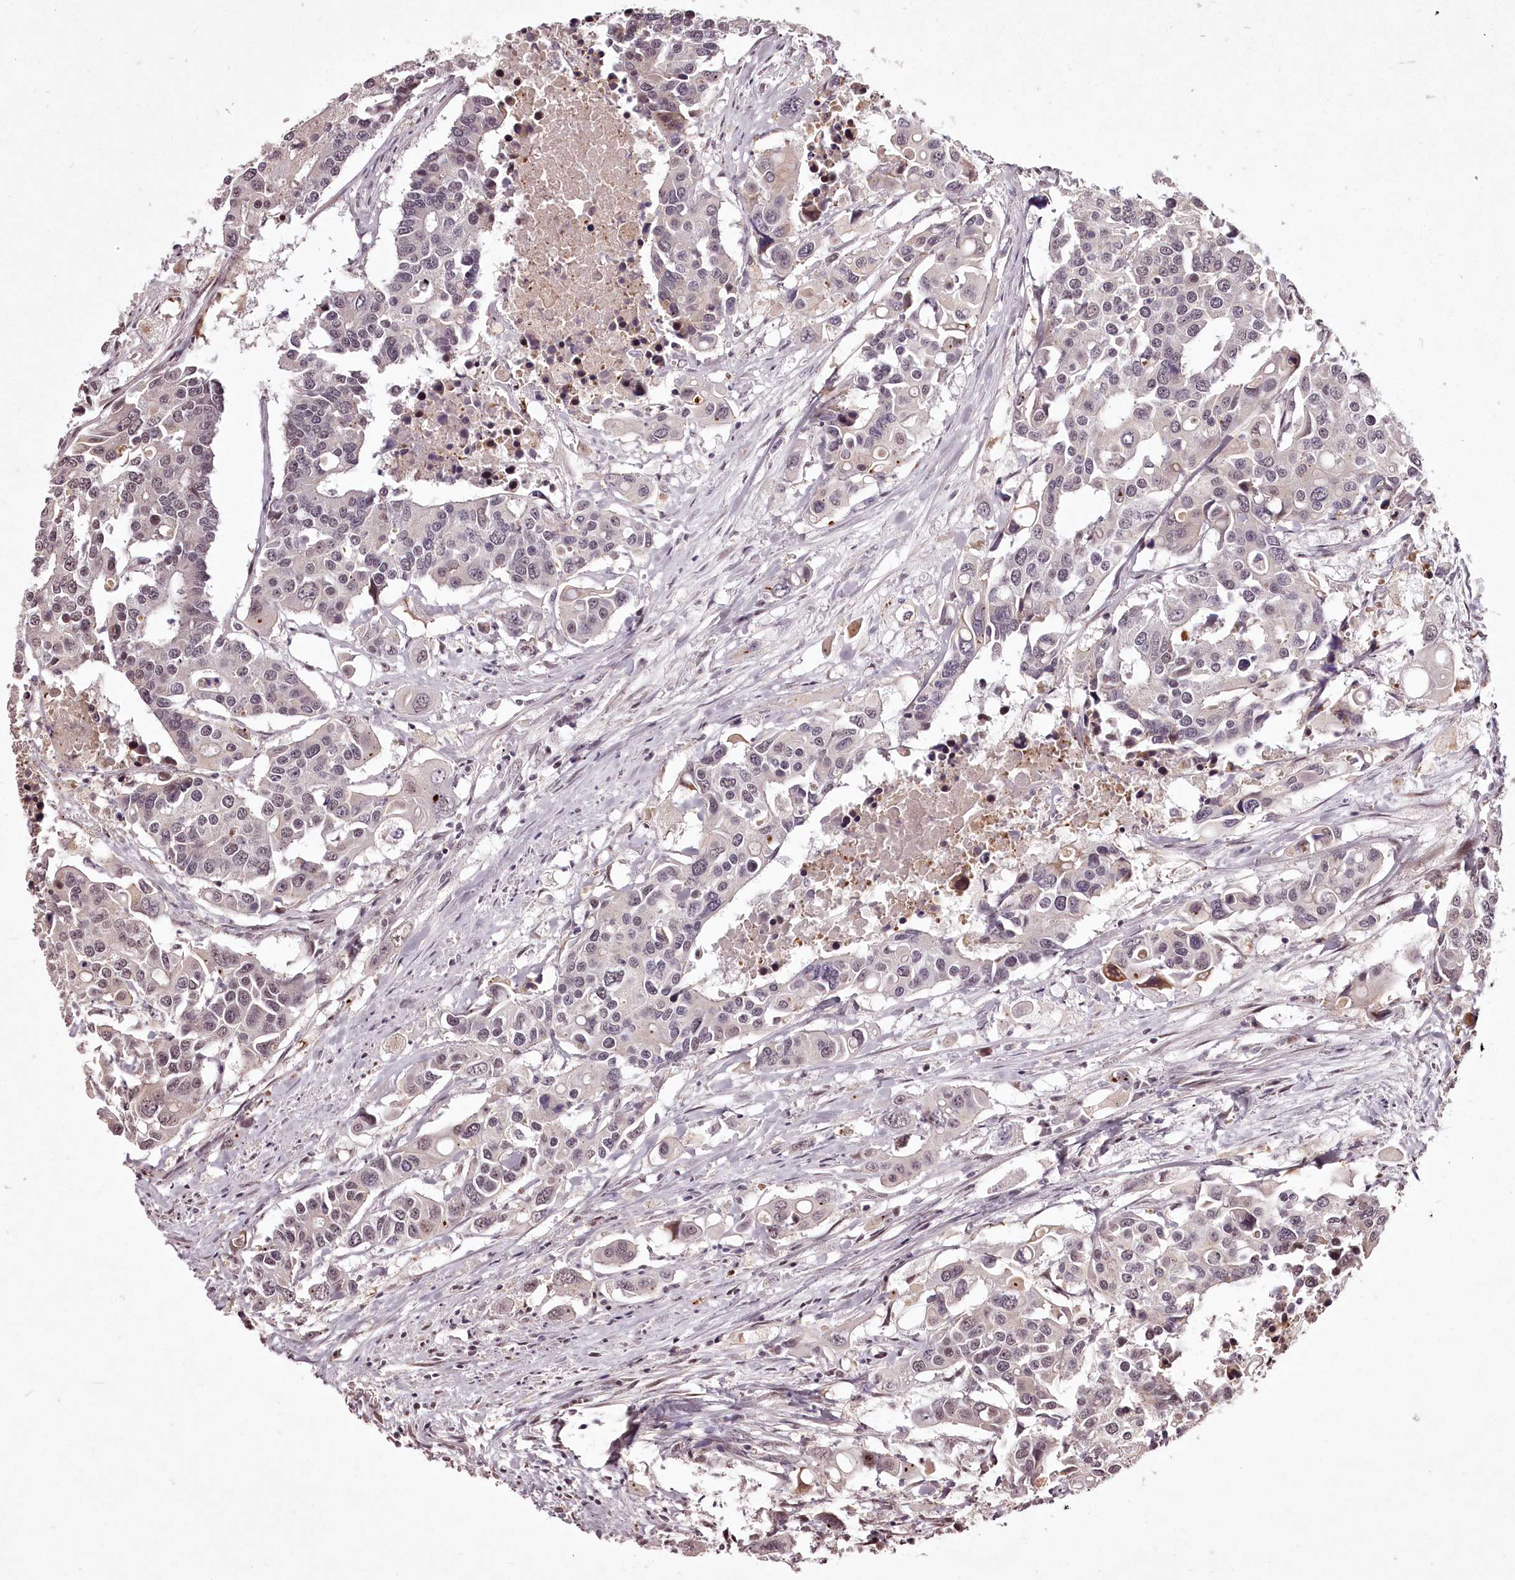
{"staining": {"intensity": "weak", "quantity": "25%-75%", "location": "nuclear"}, "tissue": "colorectal cancer", "cell_type": "Tumor cells", "image_type": "cancer", "snomed": [{"axis": "morphology", "description": "Adenocarcinoma, NOS"}, {"axis": "topography", "description": "Colon"}], "caption": "Weak nuclear protein positivity is present in approximately 25%-75% of tumor cells in colorectal adenocarcinoma.", "gene": "ADRA1D", "patient": {"sex": "male", "age": 77}}